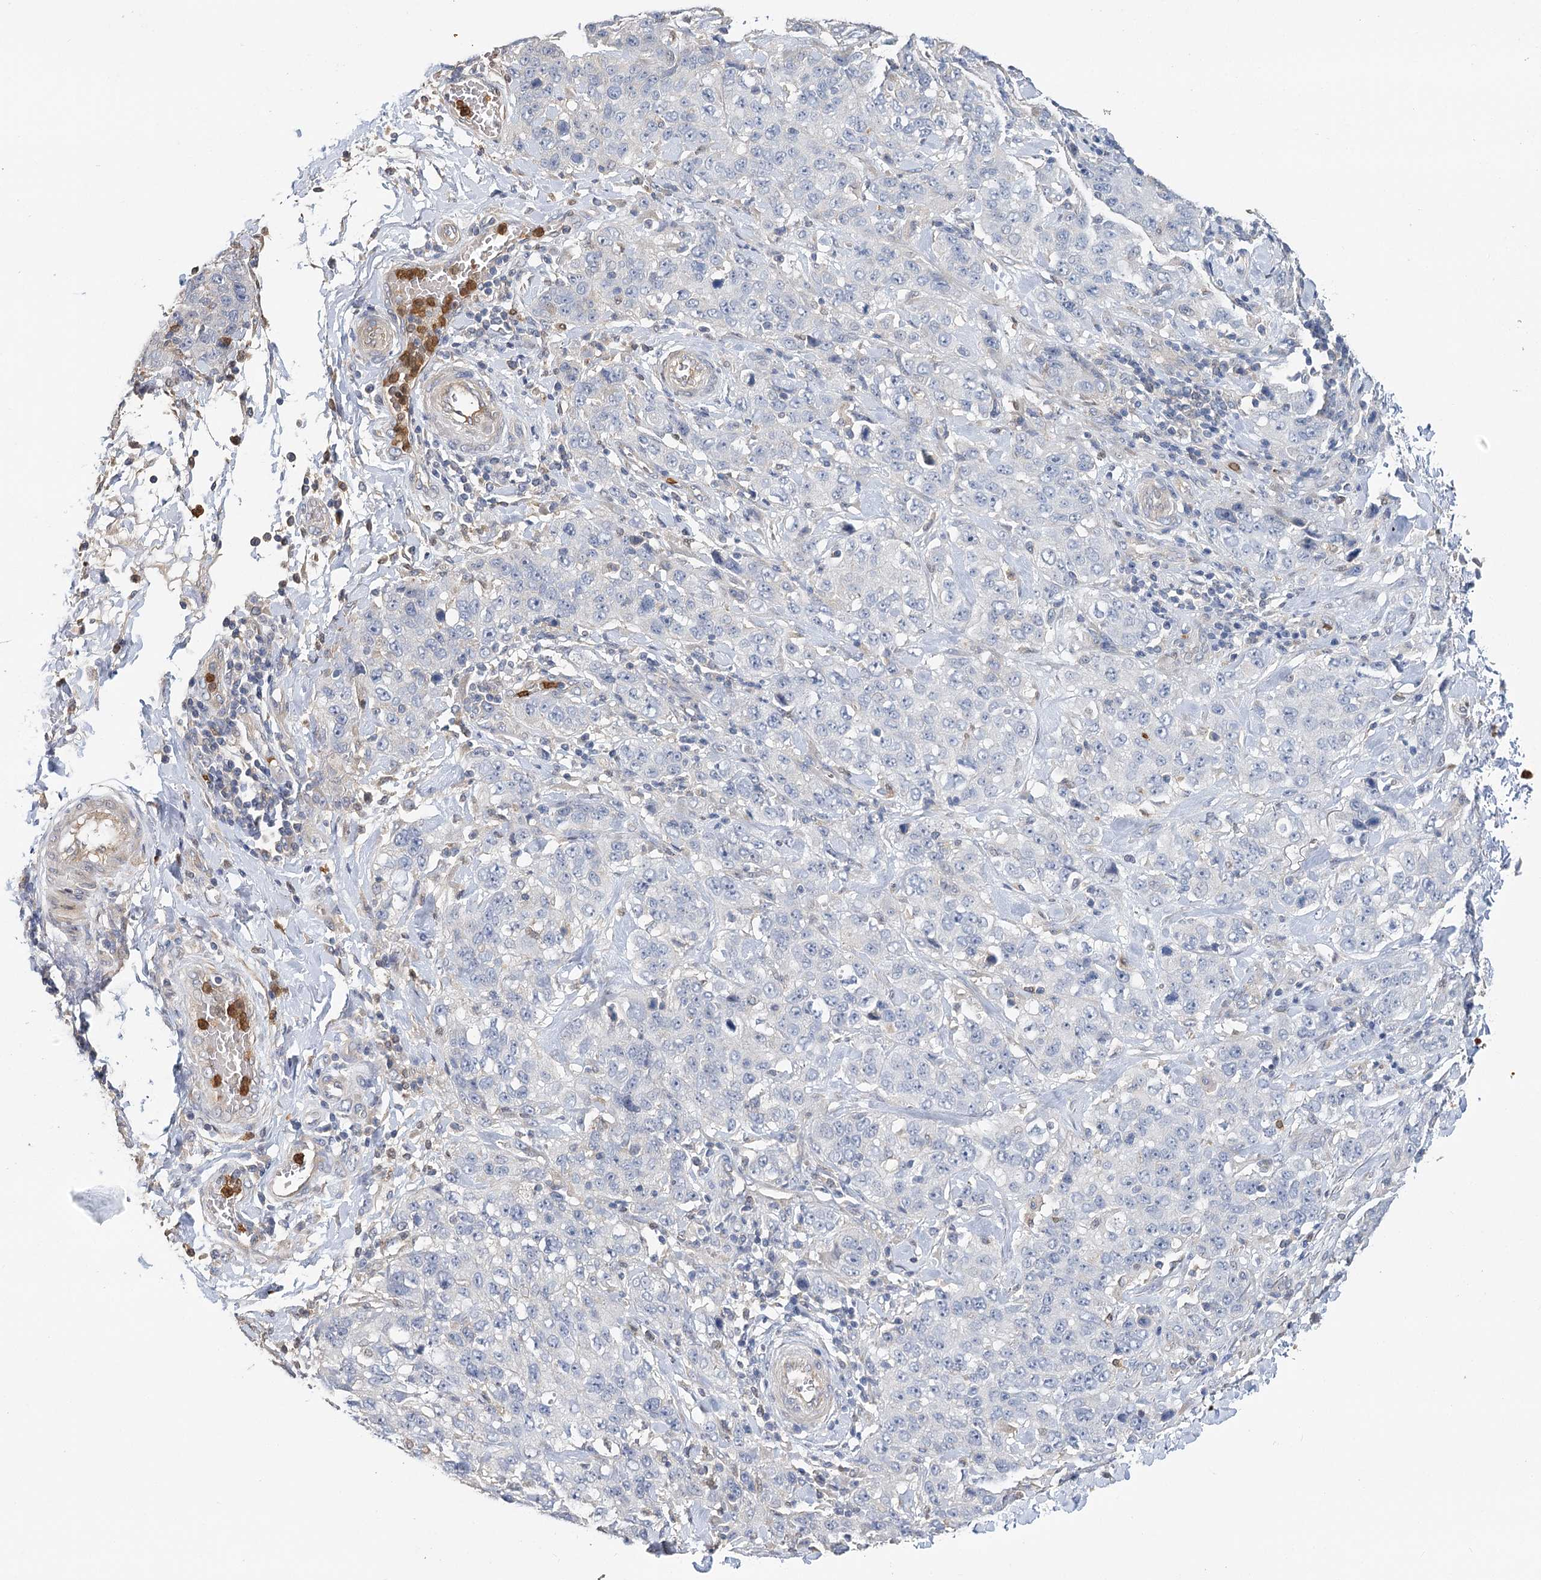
{"staining": {"intensity": "negative", "quantity": "none", "location": "none"}, "tissue": "stomach cancer", "cell_type": "Tumor cells", "image_type": "cancer", "snomed": [{"axis": "morphology", "description": "Adenocarcinoma, NOS"}, {"axis": "topography", "description": "Stomach"}], "caption": "Histopathology image shows no significant protein staining in tumor cells of stomach cancer.", "gene": "EPB41L5", "patient": {"sex": "male", "age": 48}}